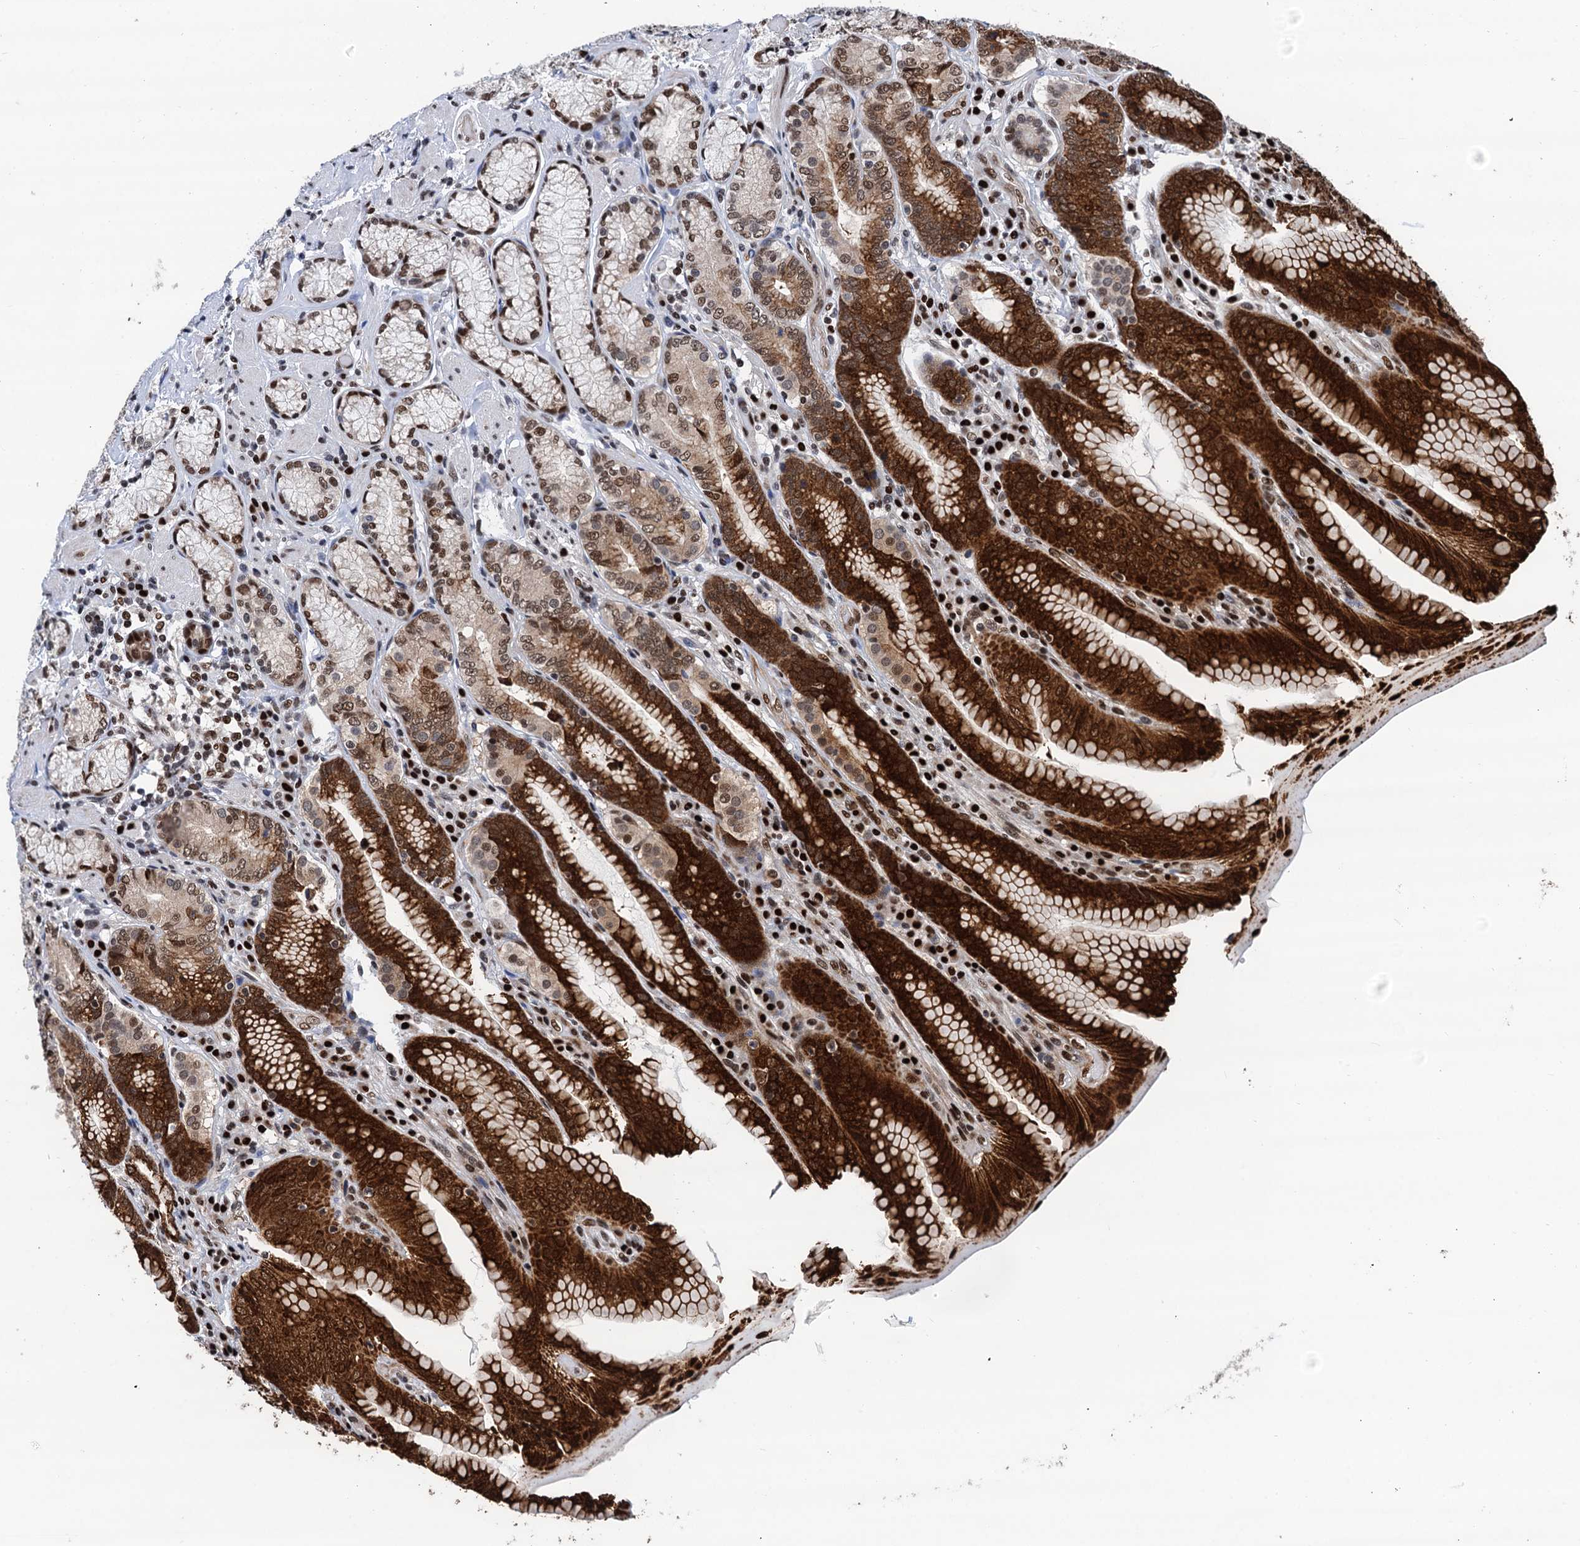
{"staining": {"intensity": "strong", "quantity": ">75%", "location": "cytoplasmic/membranous,nuclear"}, "tissue": "stomach", "cell_type": "Glandular cells", "image_type": "normal", "snomed": [{"axis": "morphology", "description": "Normal tissue, NOS"}, {"axis": "topography", "description": "Stomach, upper"}, {"axis": "topography", "description": "Stomach, lower"}], "caption": "Glandular cells reveal strong cytoplasmic/membranous,nuclear staining in about >75% of cells in unremarkable stomach. (IHC, brightfield microscopy, high magnification).", "gene": "PPP4R1", "patient": {"sex": "female", "age": 76}}